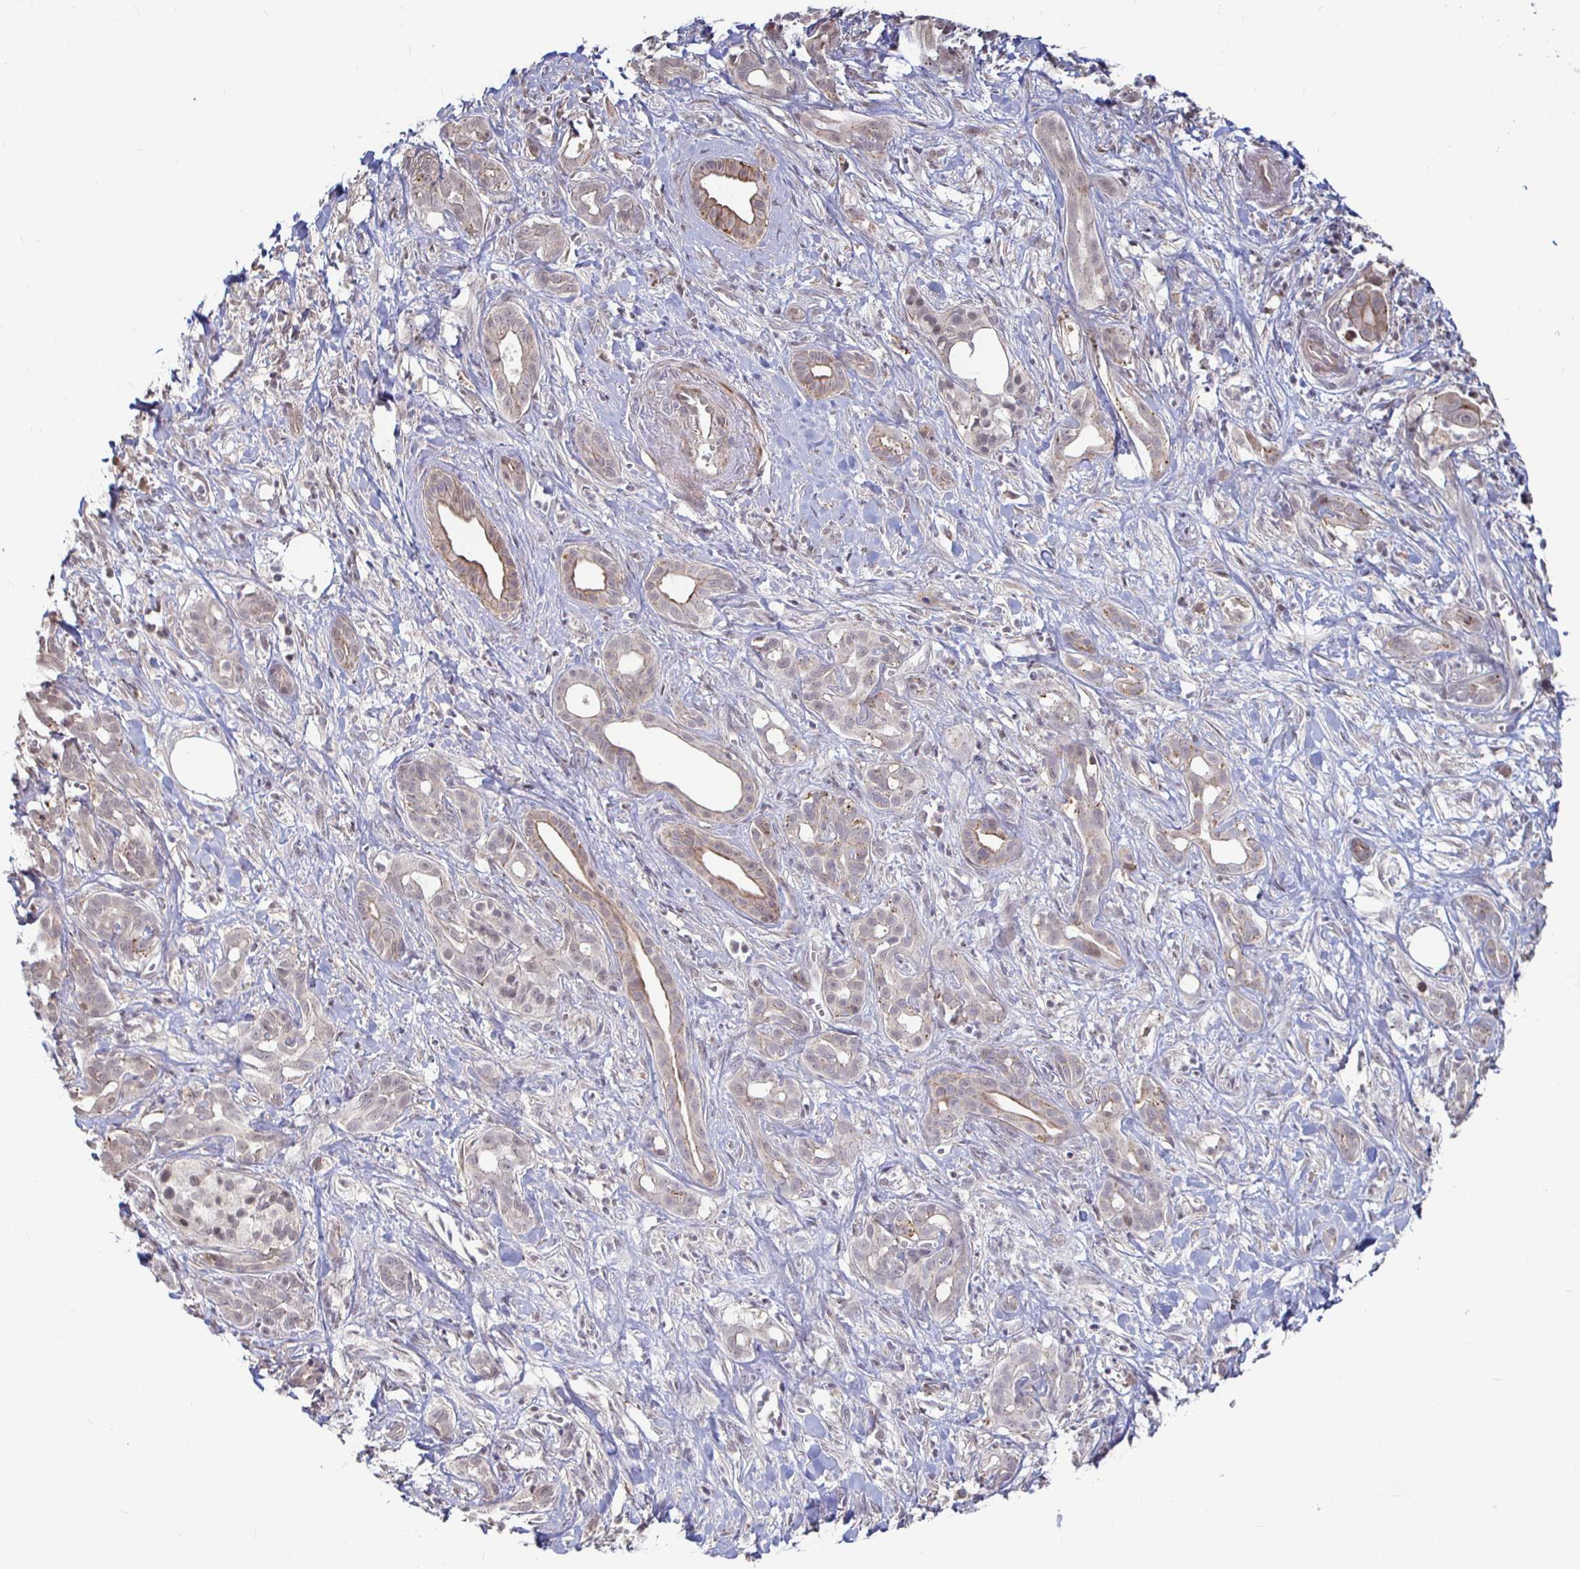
{"staining": {"intensity": "weak", "quantity": "<25%", "location": "cytoplasmic/membranous"}, "tissue": "pancreatic cancer", "cell_type": "Tumor cells", "image_type": "cancer", "snomed": [{"axis": "morphology", "description": "Adenocarcinoma, NOS"}, {"axis": "topography", "description": "Pancreas"}], "caption": "Protein analysis of adenocarcinoma (pancreatic) displays no significant staining in tumor cells. (DAB immunohistochemistry (IHC) visualized using brightfield microscopy, high magnification).", "gene": "CAPN11", "patient": {"sex": "male", "age": 61}}